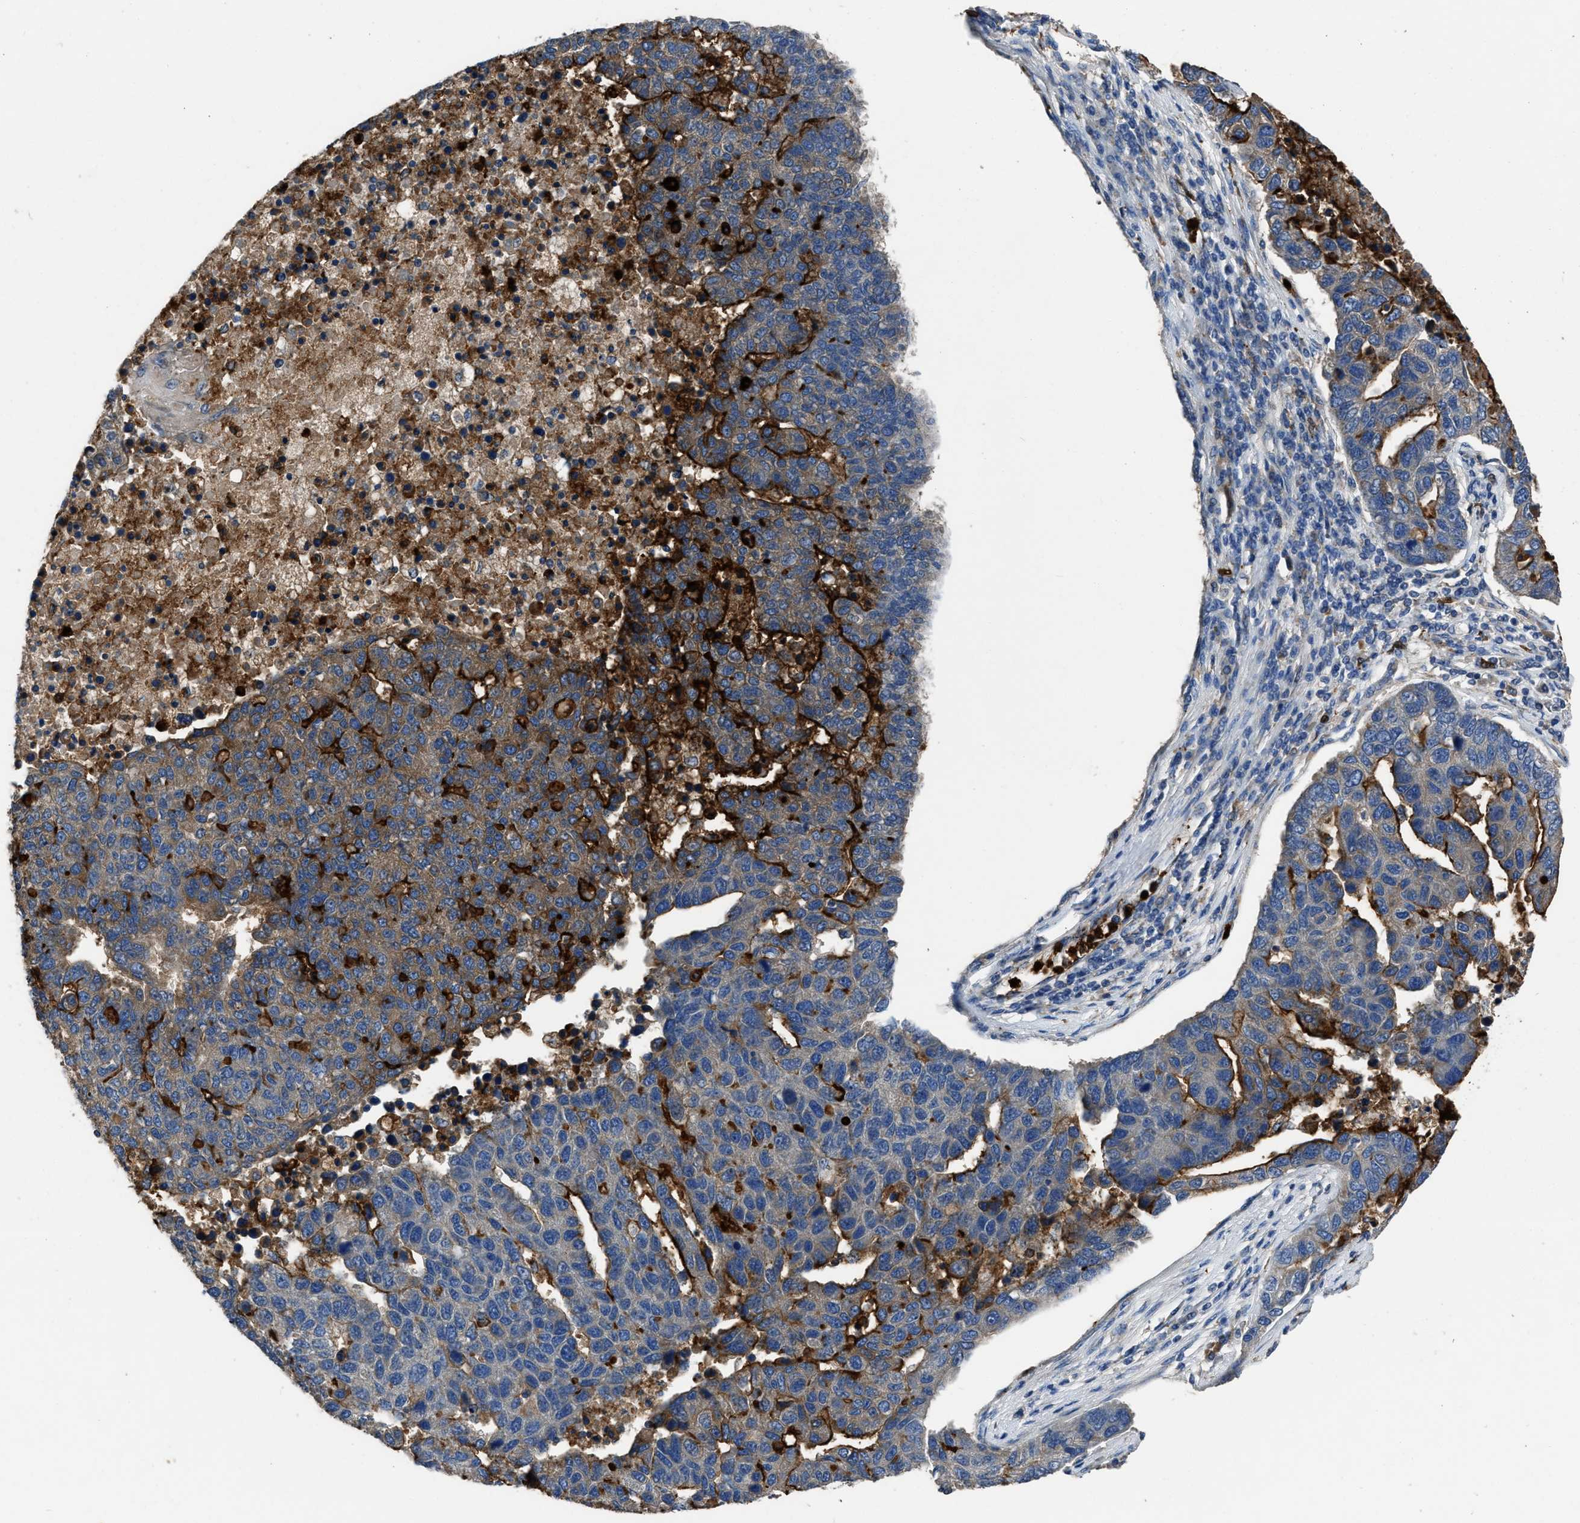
{"staining": {"intensity": "strong", "quantity": "<25%", "location": "cytoplasmic/membranous"}, "tissue": "pancreatic cancer", "cell_type": "Tumor cells", "image_type": "cancer", "snomed": [{"axis": "morphology", "description": "Adenocarcinoma, NOS"}, {"axis": "topography", "description": "Pancreas"}], "caption": "Immunohistochemical staining of pancreatic cancer (adenocarcinoma) reveals strong cytoplasmic/membranous protein expression in about <25% of tumor cells.", "gene": "ANGPT1", "patient": {"sex": "female", "age": 61}}